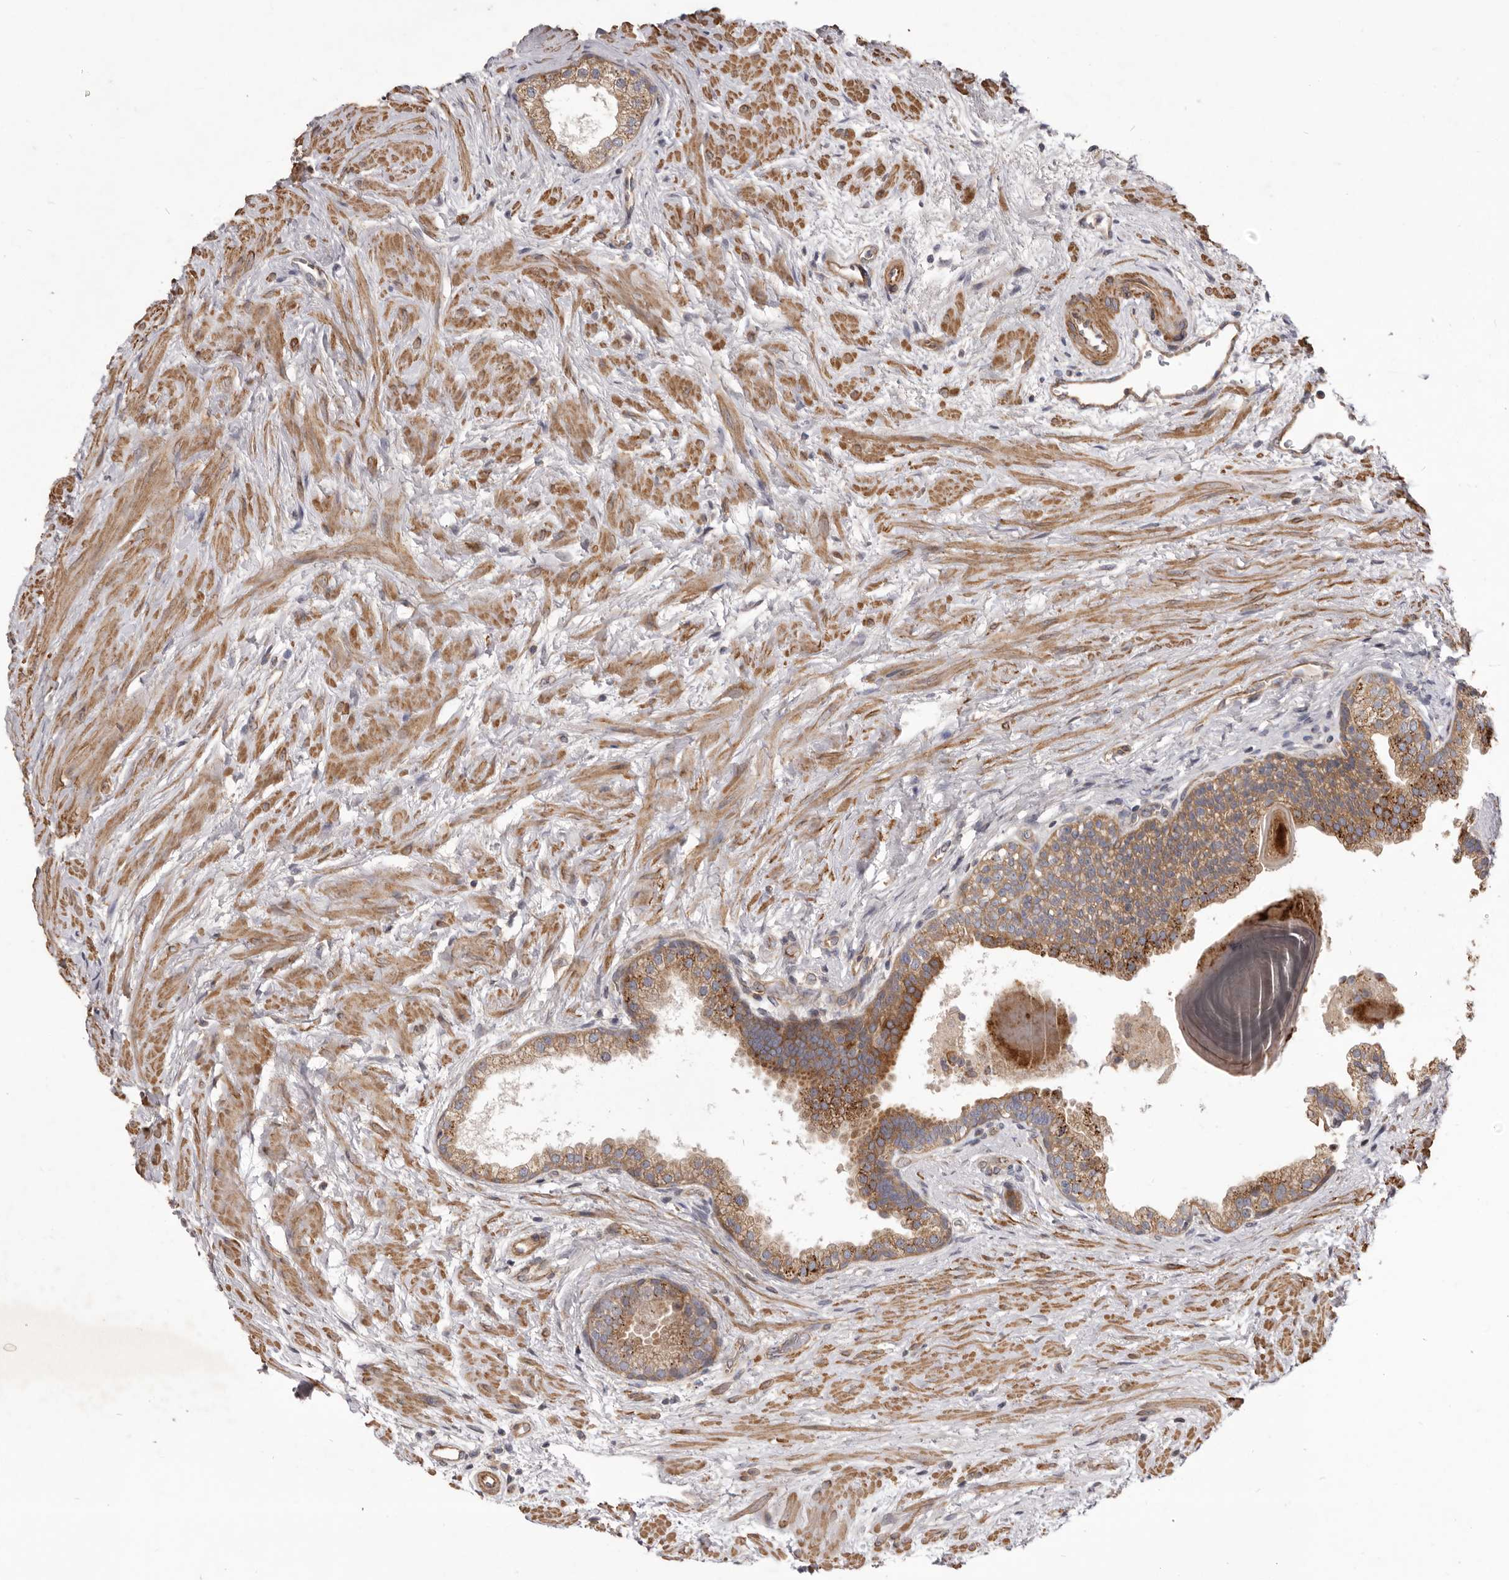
{"staining": {"intensity": "moderate", "quantity": "25%-75%", "location": "cytoplasmic/membranous"}, "tissue": "prostate", "cell_type": "Glandular cells", "image_type": "normal", "snomed": [{"axis": "morphology", "description": "Normal tissue, NOS"}, {"axis": "topography", "description": "Prostate"}], "caption": "High-power microscopy captured an IHC micrograph of normal prostate, revealing moderate cytoplasmic/membranous positivity in about 25%-75% of glandular cells.", "gene": "VPS45", "patient": {"sex": "male", "age": 48}}